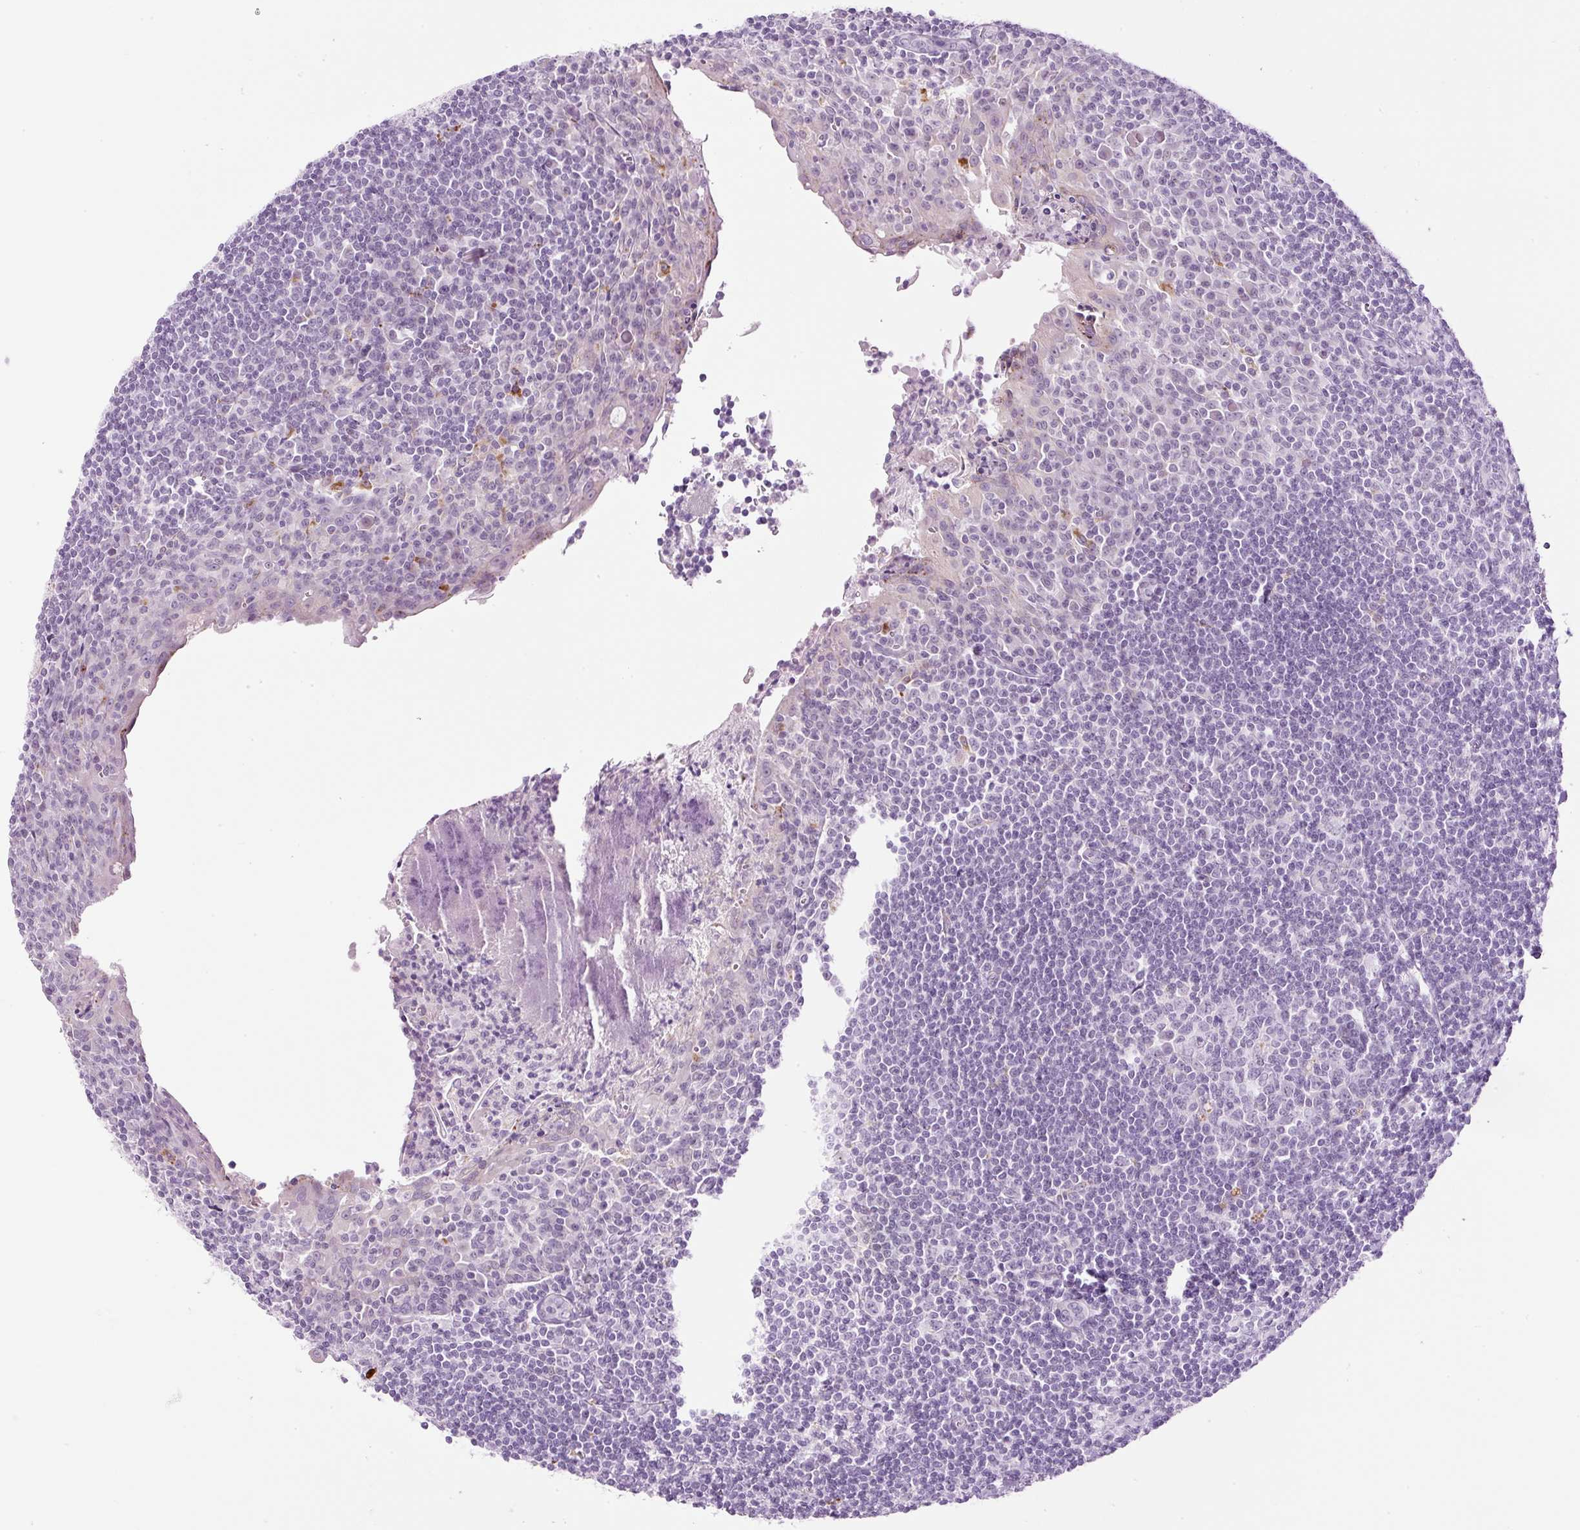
{"staining": {"intensity": "negative", "quantity": "none", "location": "none"}, "tissue": "tonsil", "cell_type": "Germinal center cells", "image_type": "normal", "snomed": [{"axis": "morphology", "description": "Normal tissue, NOS"}, {"axis": "topography", "description": "Tonsil"}], "caption": "IHC image of benign tonsil: human tonsil stained with DAB (3,3'-diaminobenzidine) shows no significant protein expression in germinal center cells. Nuclei are stained in blue.", "gene": "ZNF639", "patient": {"sex": "male", "age": 27}}